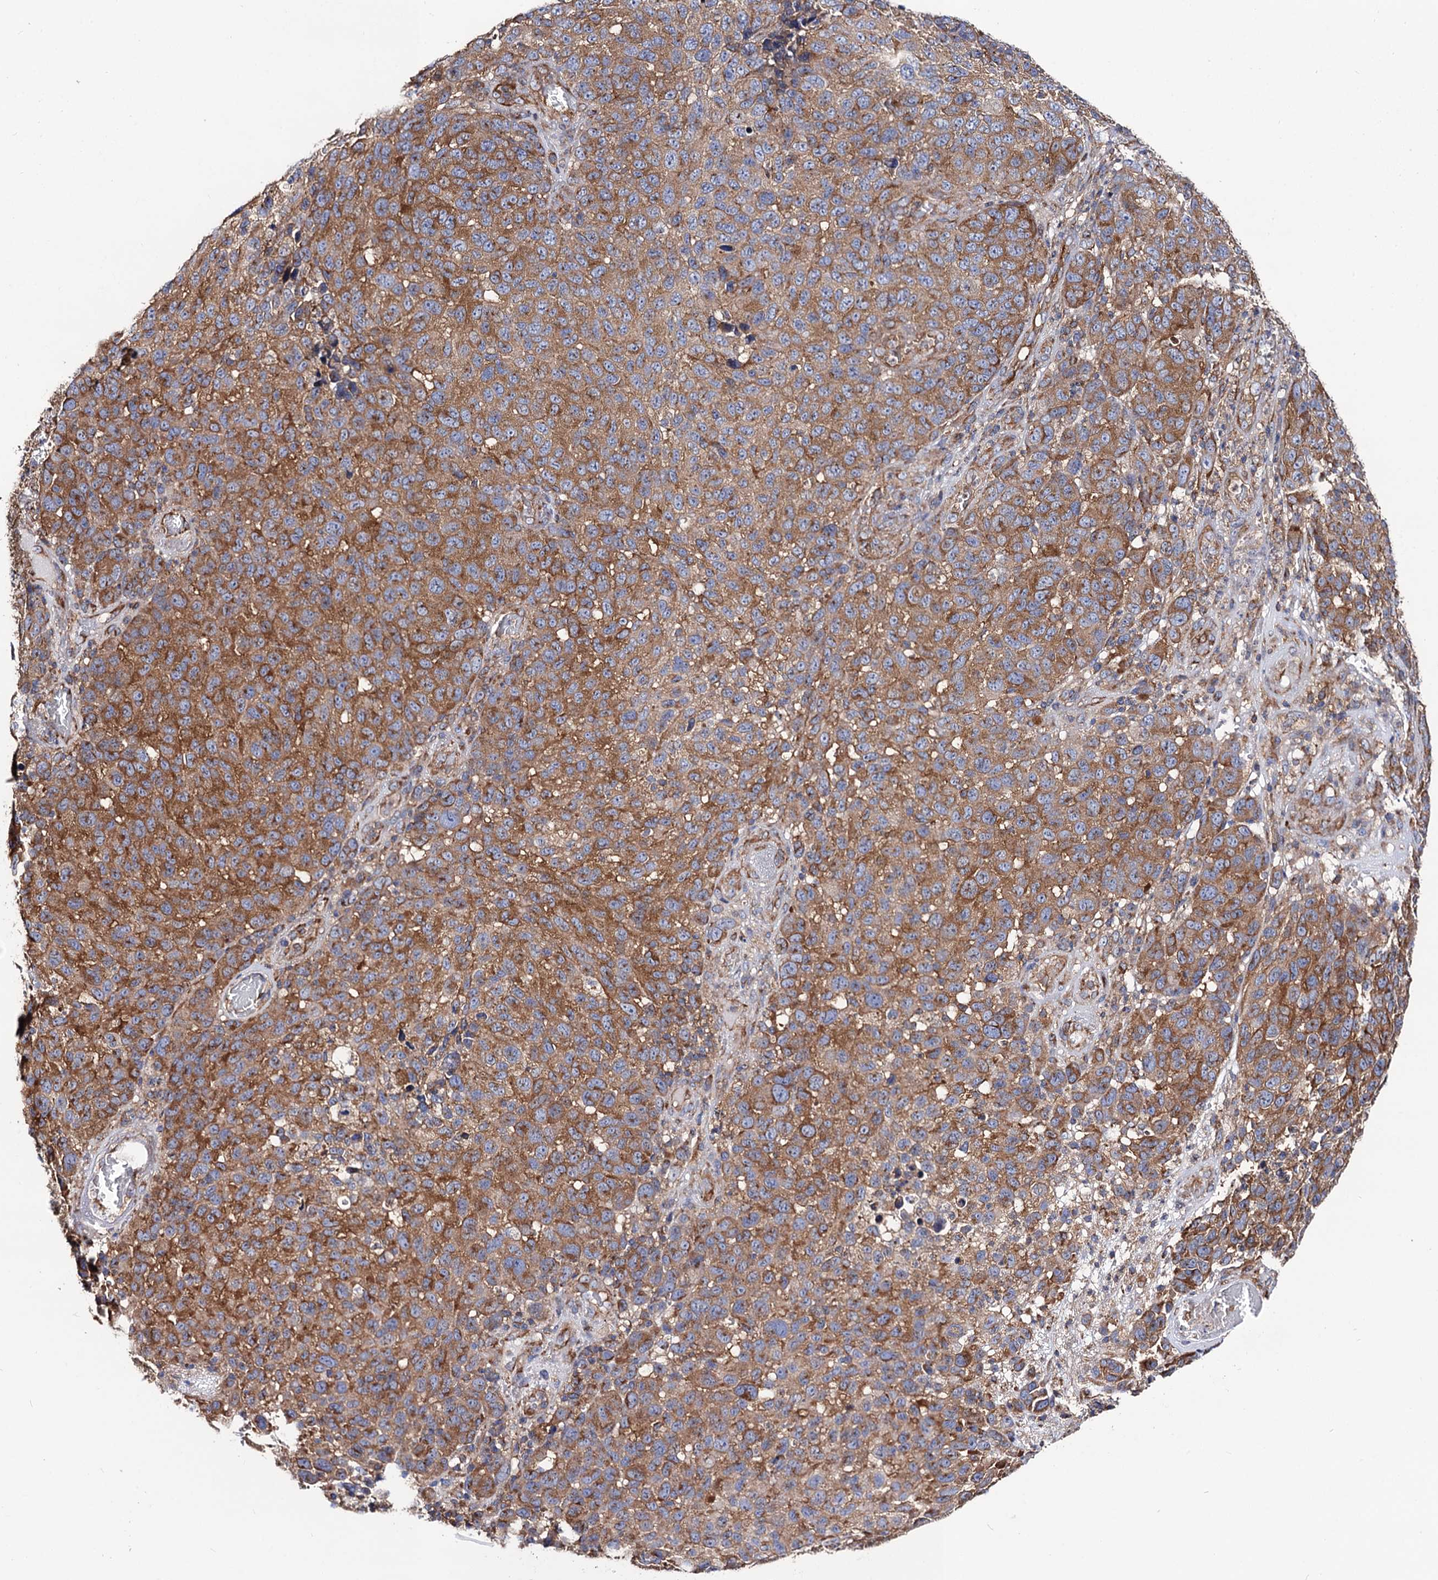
{"staining": {"intensity": "moderate", "quantity": ">75%", "location": "cytoplasmic/membranous"}, "tissue": "melanoma", "cell_type": "Tumor cells", "image_type": "cancer", "snomed": [{"axis": "morphology", "description": "Malignant melanoma, NOS"}, {"axis": "topography", "description": "Skin"}], "caption": "Immunohistochemistry (IHC) micrograph of neoplastic tissue: malignant melanoma stained using IHC demonstrates medium levels of moderate protein expression localized specifically in the cytoplasmic/membranous of tumor cells, appearing as a cytoplasmic/membranous brown color.", "gene": "DYDC1", "patient": {"sex": "male", "age": 49}}